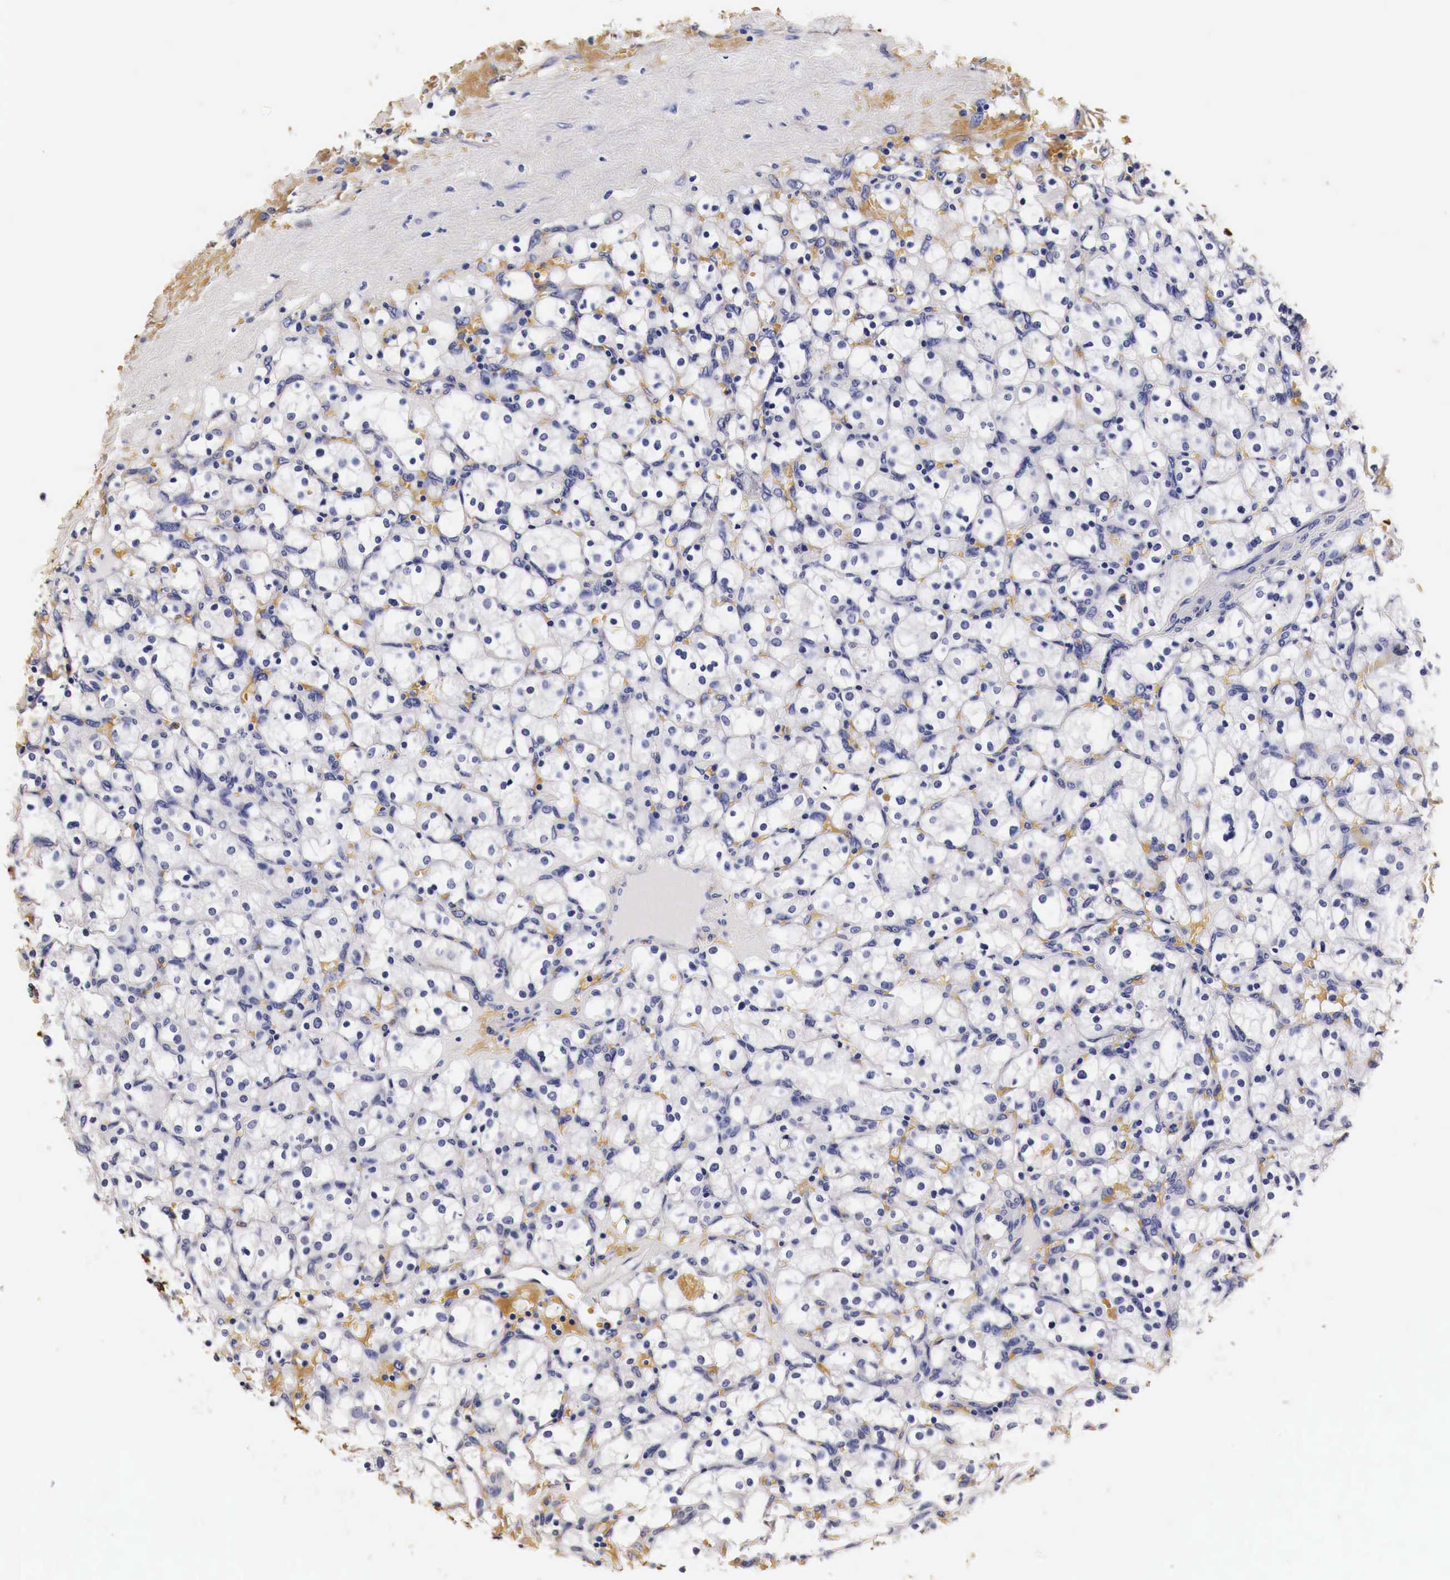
{"staining": {"intensity": "negative", "quantity": "none", "location": "none"}, "tissue": "renal cancer", "cell_type": "Tumor cells", "image_type": "cancer", "snomed": [{"axis": "morphology", "description": "Adenocarcinoma, NOS"}, {"axis": "topography", "description": "Kidney"}], "caption": "Immunohistochemical staining of renal cancer displays no significant staining in tumor cells.", "gene": "LAMB2", "patient": {"sex": "female", "age": 83}}